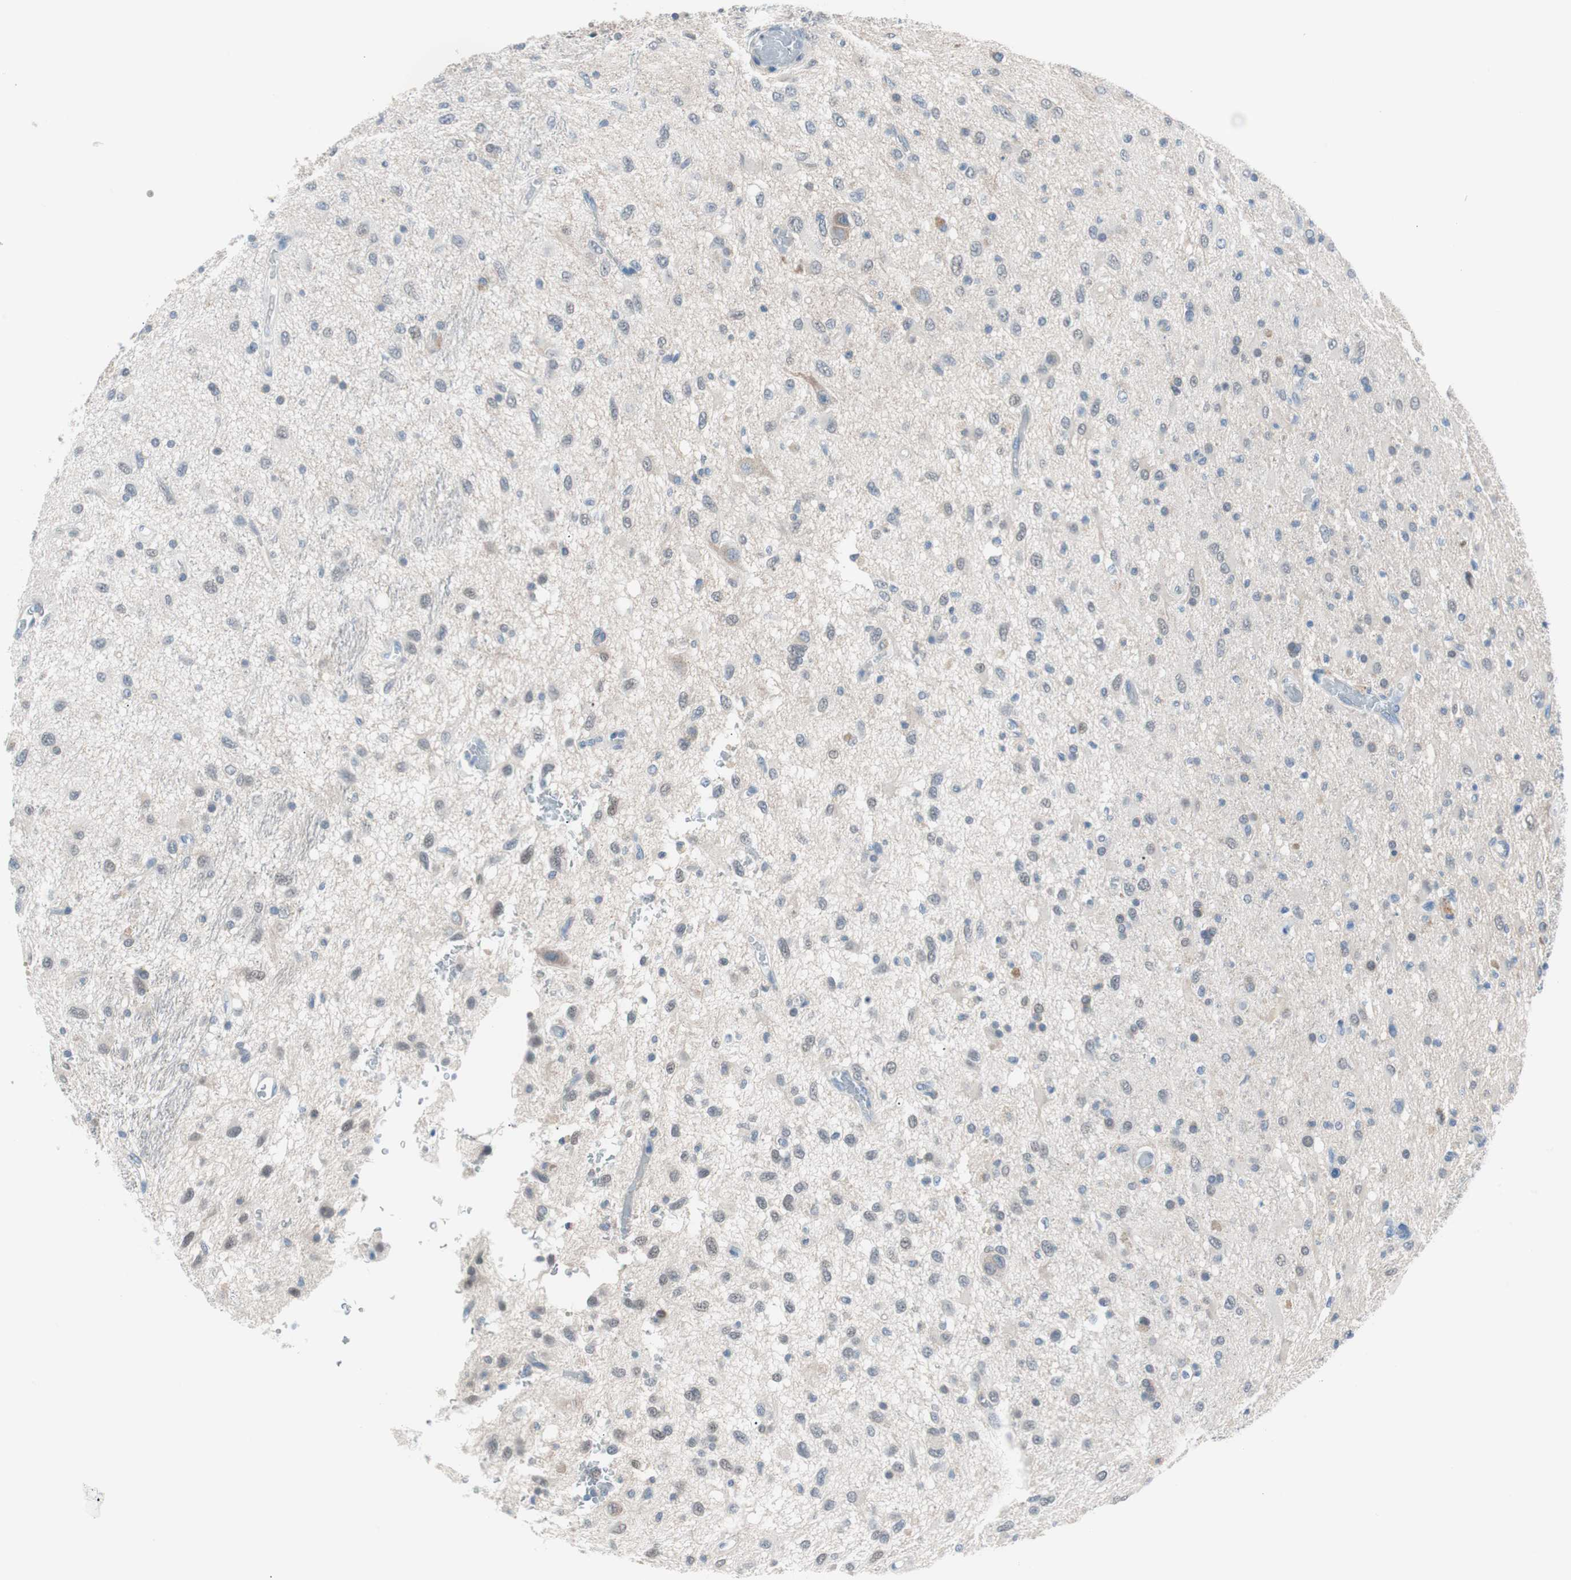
{"staining": {"intensity": "moderate", "quantity": "<25%", "location": "cytoplasmic/membranous,nuclear"}, "tissue": "glioma", "cell_type": "Tumor cells", "image_type": "cancer", "snomed": [{"axis": "morphology", "description": "Glioma, malignant, Low grade"}, {"axis": "topography", "description": "Brain"}], "caption": "Low-grade glioma (malignant) stained with immunohistochemistry exhibits moderate cytoplasmic/membranous and nuclear positivity in about <25% of tumor cells. Immunohistochemistry stains the protein in brown and the nuclei are stained blue.", "gene": "VIL1", "patient": {"sex": "male", "age": 77}}